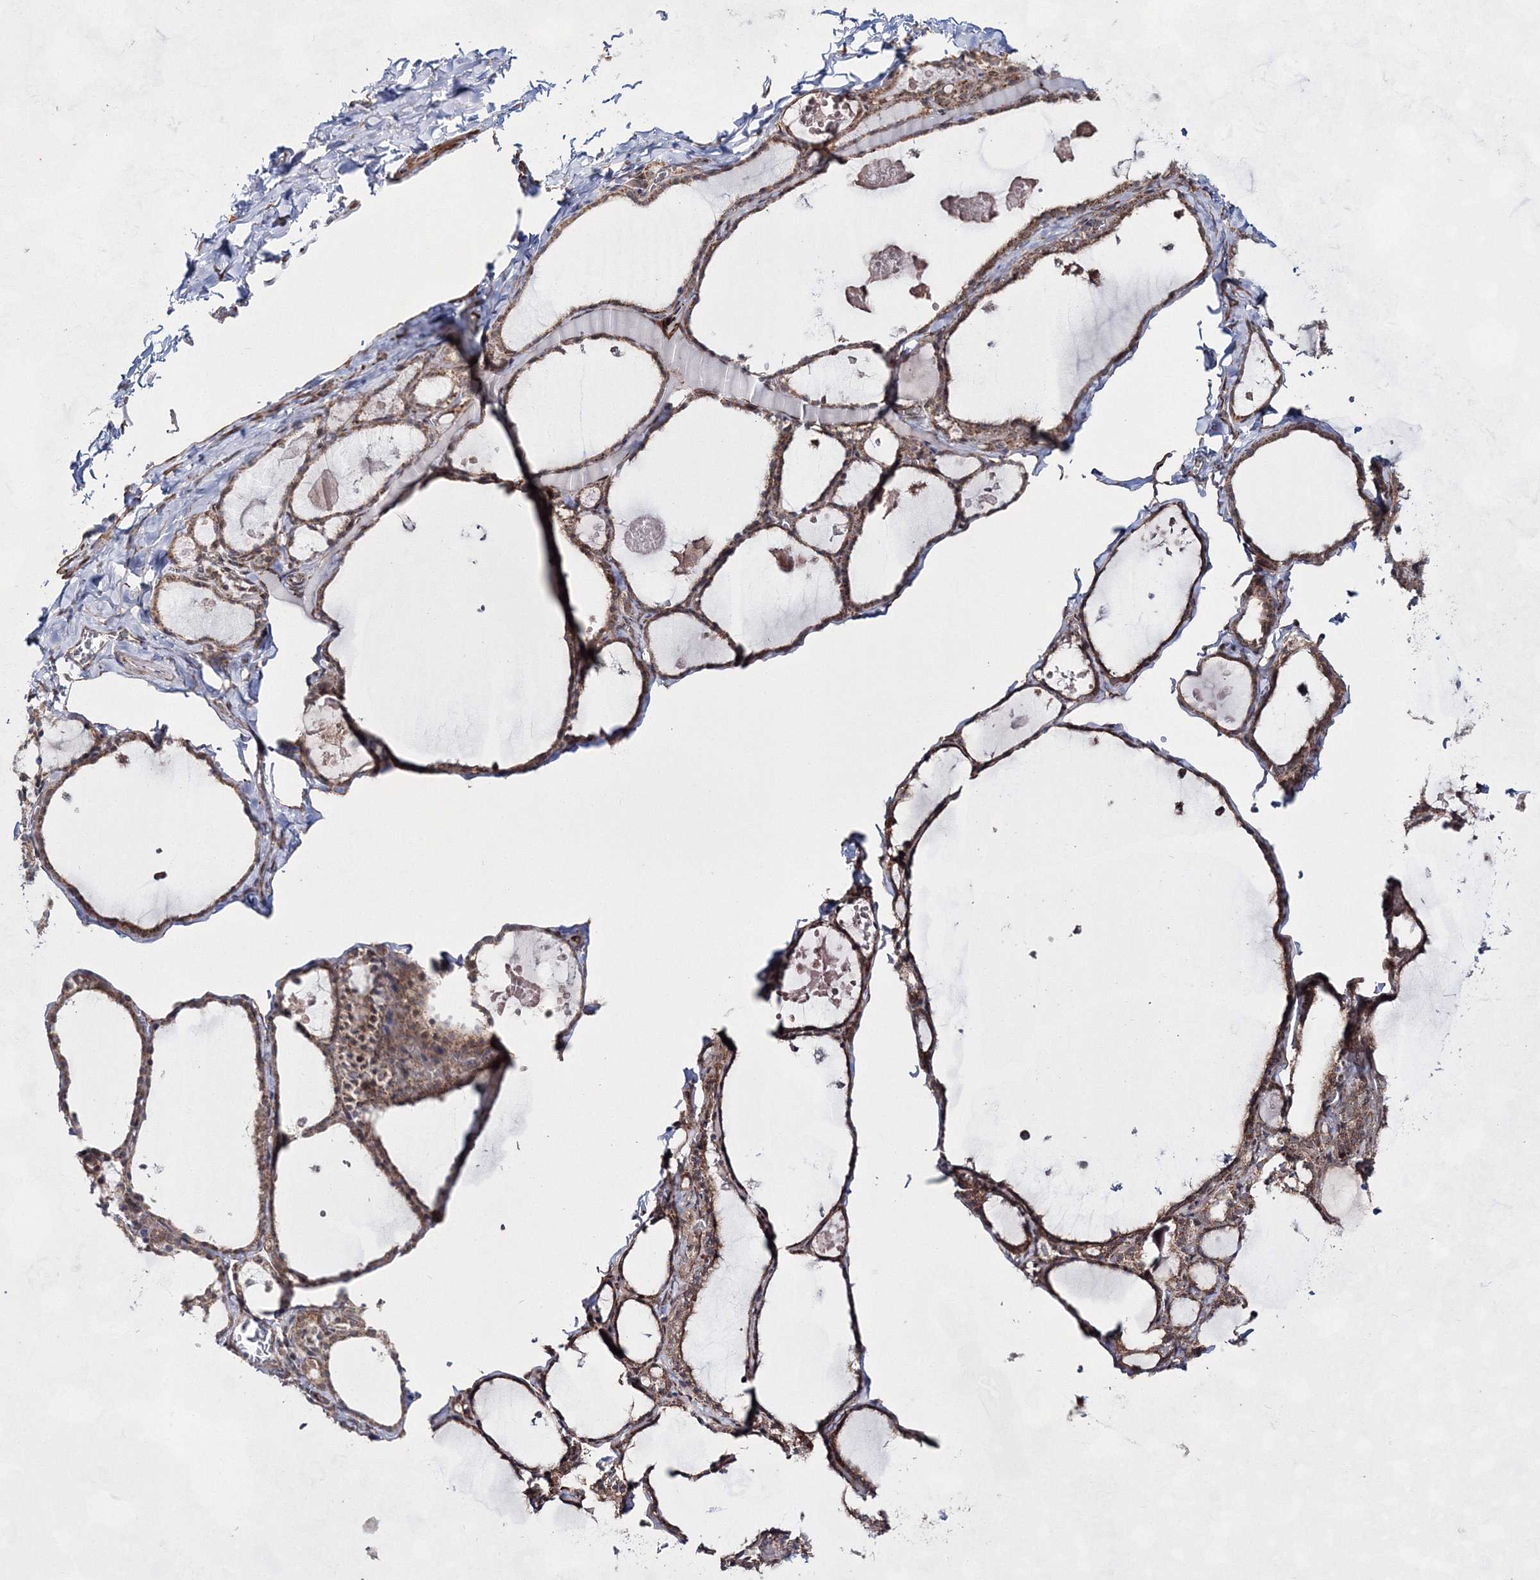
{"staining": {"intensity": "moderate", "quantity": ">75%", "location": "cytoplasmic/membranous"}, "tissue": "thyroid gland", "cell_type": "Glandular cells", "image_type": "normal", "snomed": [{"axis": "morphology", "description": "Normal tissue, NOS"}, {"axis": "topography", "description": "Thyroid gland"}], "caption": "Immunohistochemistry staining of benign thyroid gland, which demonstrates medium levels of moderate cytoplasmic/membranous staining in about >75% of glandular cells indicating moderate cytoplasmic/membranous protein expression. The staining was performed using DAB (brown) for protein detection and nuclei were counterstained in hematoxylin (blue).", "gene": "SNIP1", "patient": {"sex": "male", "age": 56}}